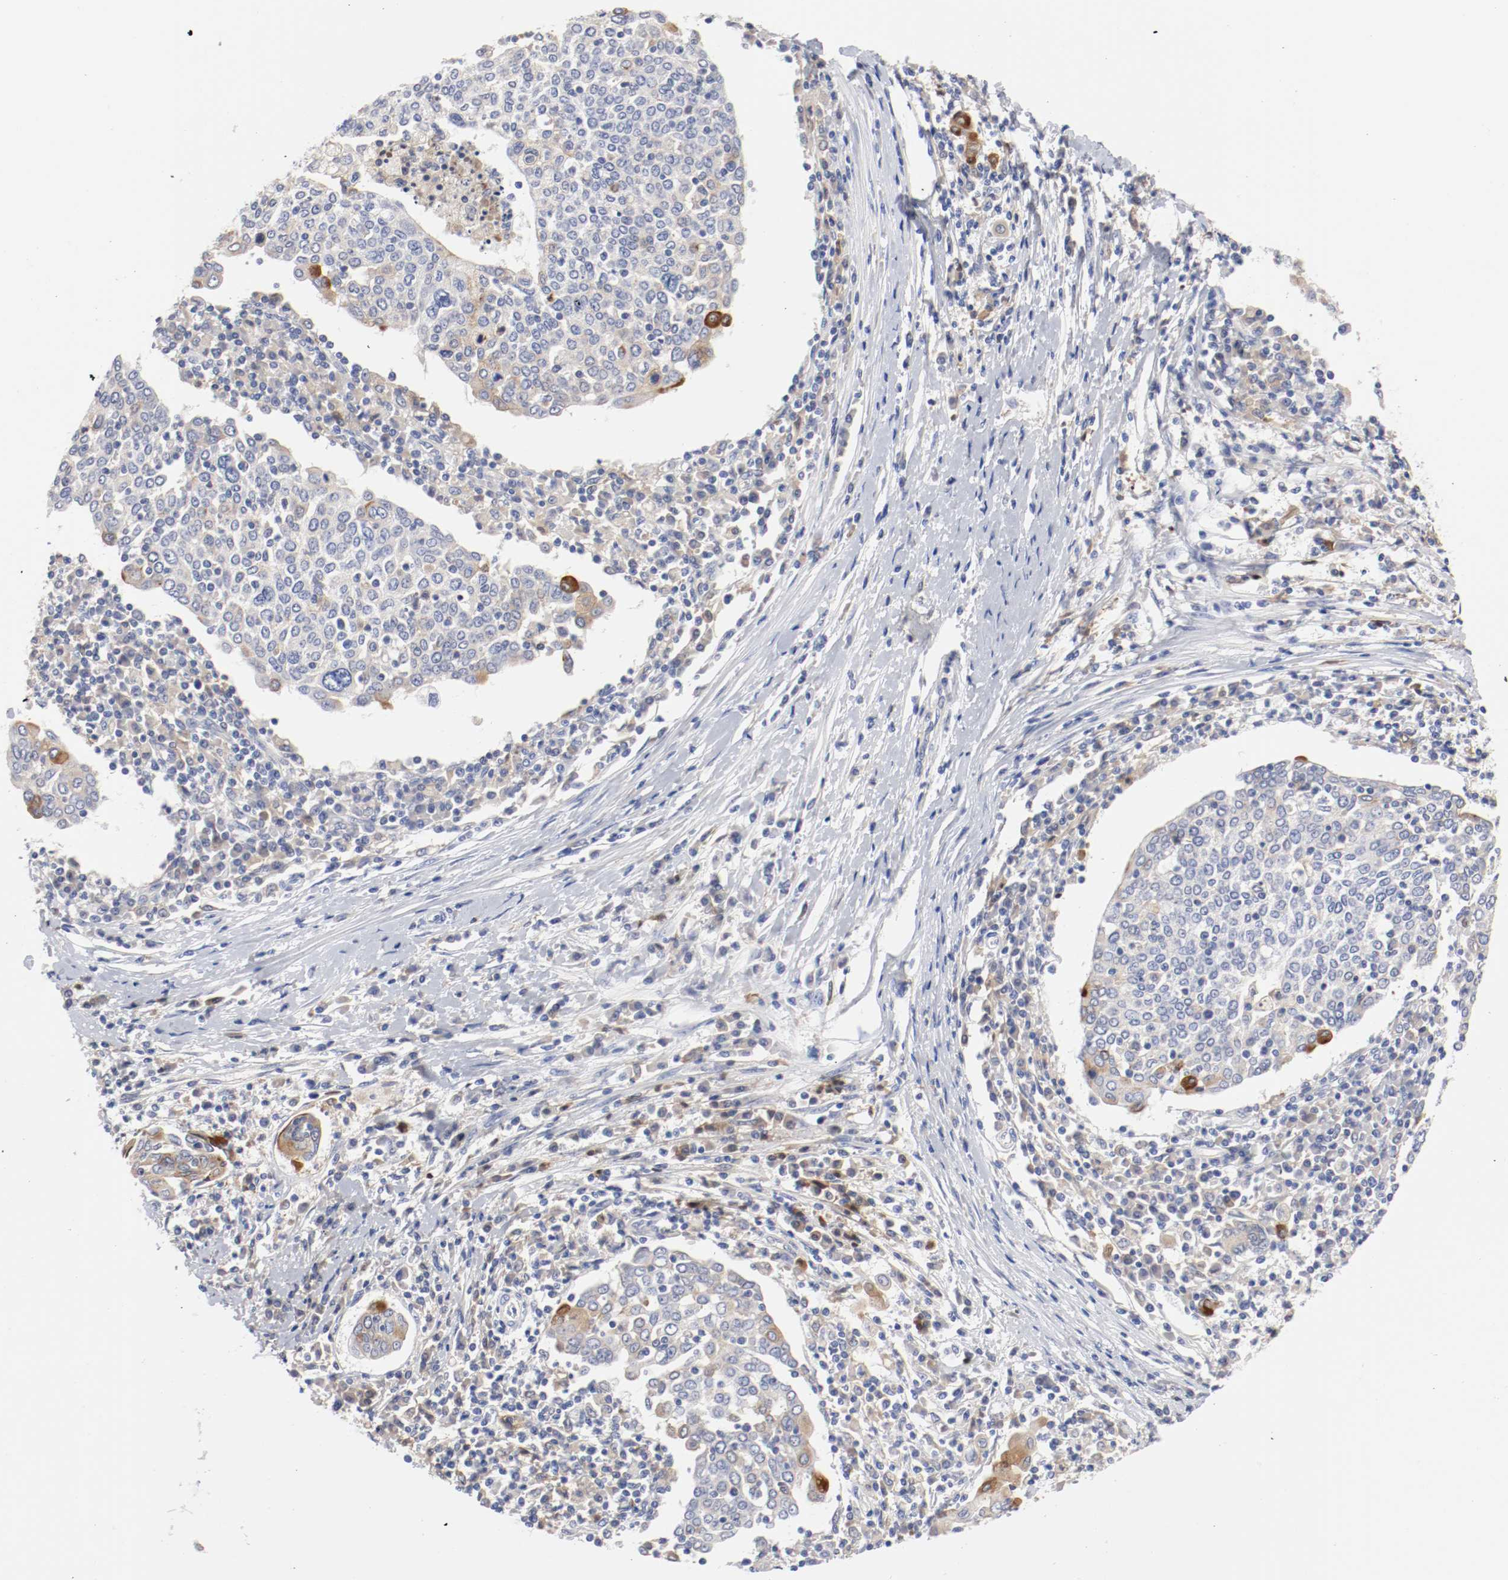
{"staining": {"intensity": "weak", "quantity": "25%-75%", "location": "cytoplasmic/membranous"}, "tissue": "cervical cancer", "cell_type": "Tumor cells", "image_type": "cancer", "snomed": [{"axis": "morphology", "description": "Squamous cell carcinoma, NOS"}, {"axis": "topography", "description": "Cervix"}], "caption": "About 25%-75% of tumor cells in human cervical squamous cell carcinoma exhibit weak cytoplasmic/membranous protein positivity as visualized by brown immunohistochemical staining.", "gene": "FGFBP1", "patient": {"sex": "female", "age": 40}}